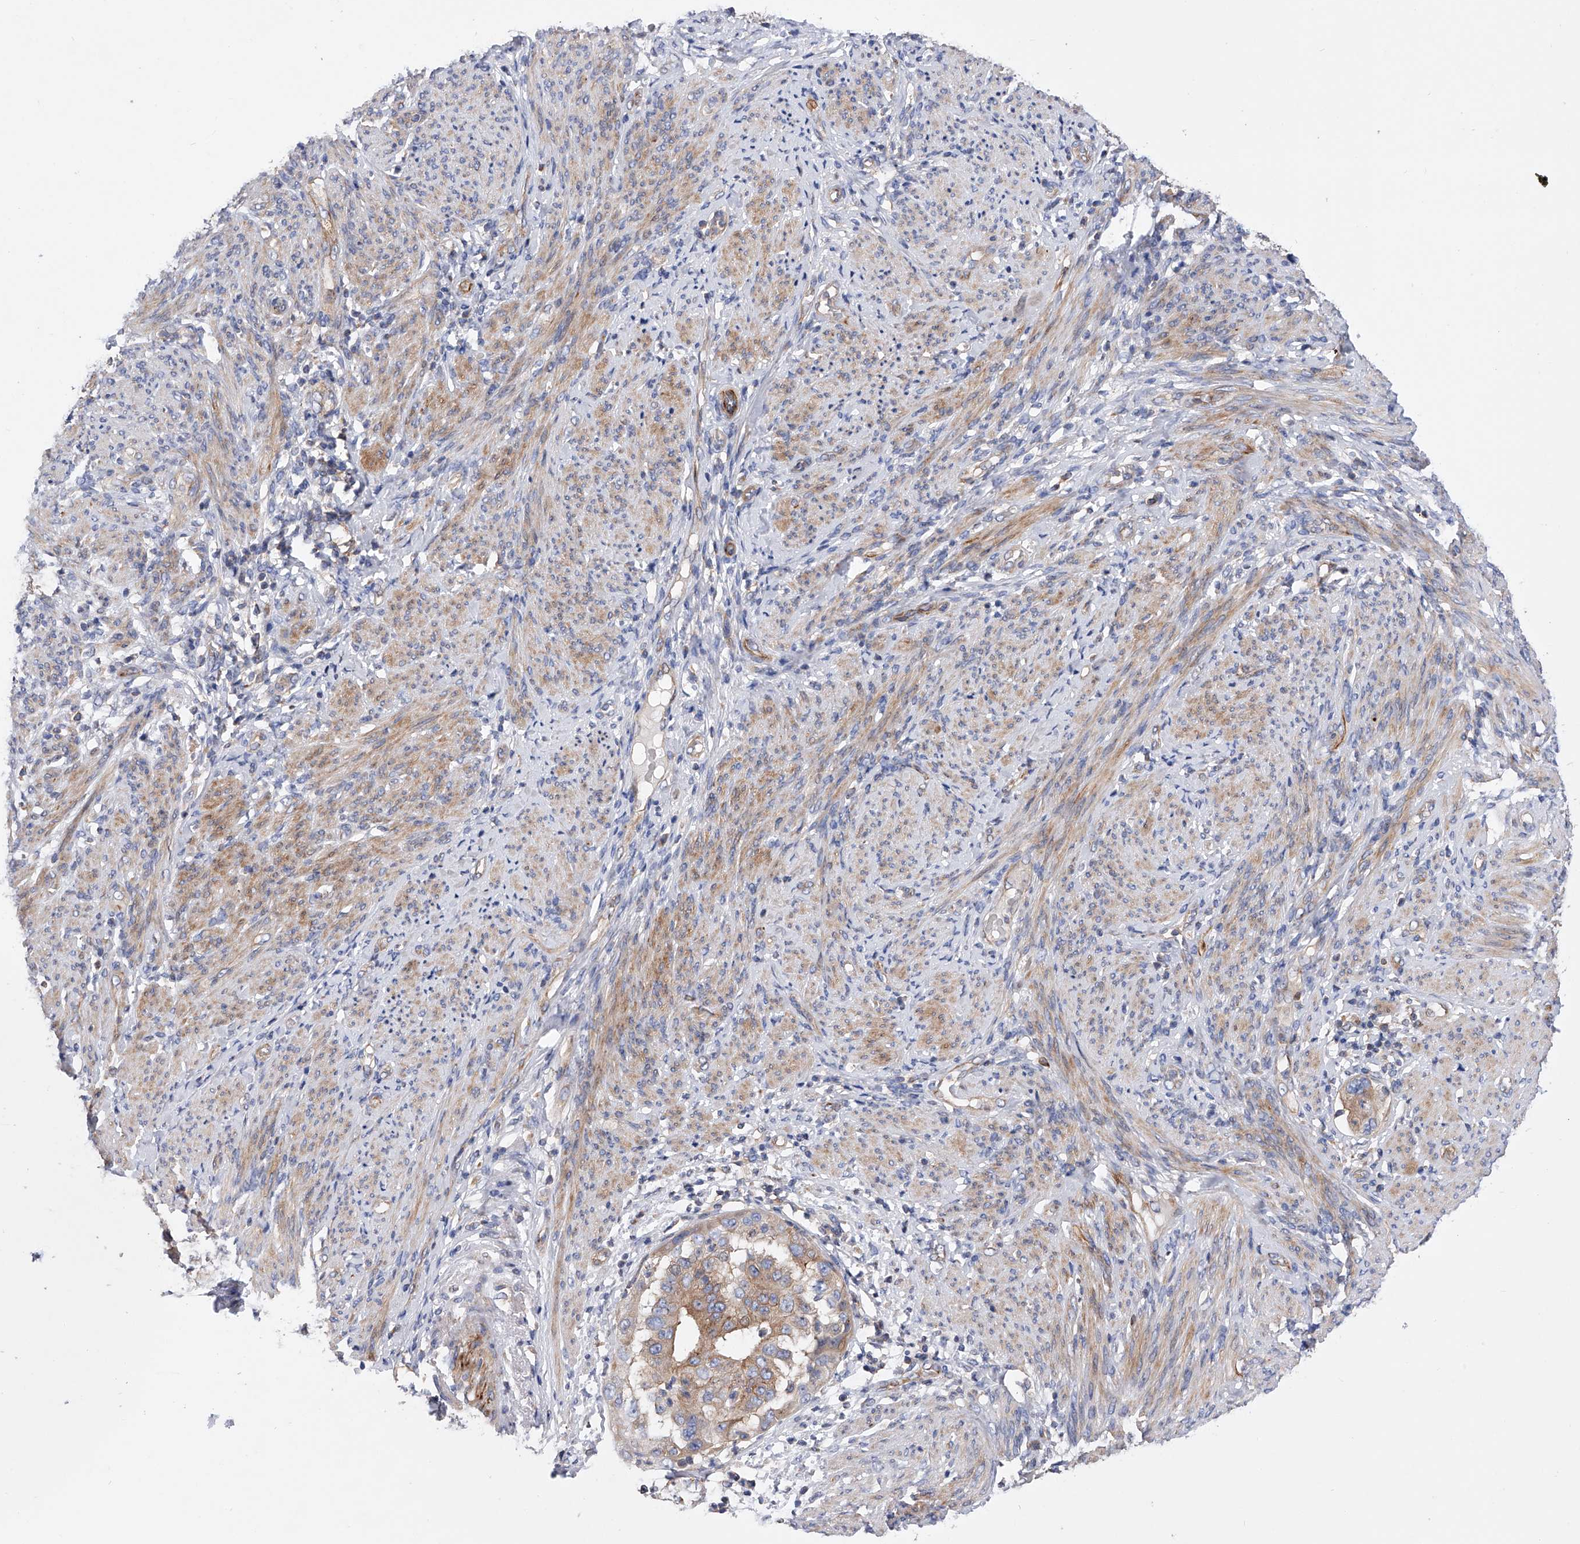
{"staining": {"intensity": "moderate", "quantity": ">75%", "location": "cytoplasmic/membranous"}, "tissue": "endometrial cancer", "cell_type": "Tumor cells", "image_type": "cancer", "snomed": [{"axis": "morphology", "description": "Adenocarcinoma, NOS"}, {"axis": "topography", "description": "Endometrium"}], "caption": "Immunohistochemical staining of human adenocarcinoma (endometrial) demonstrates medium levels of moderate cytoplasmic/membranous positivity in approximately >75% of tumor cells.", "gene": "MLYCD", "patient": {"sex": "female", "age": 85}}